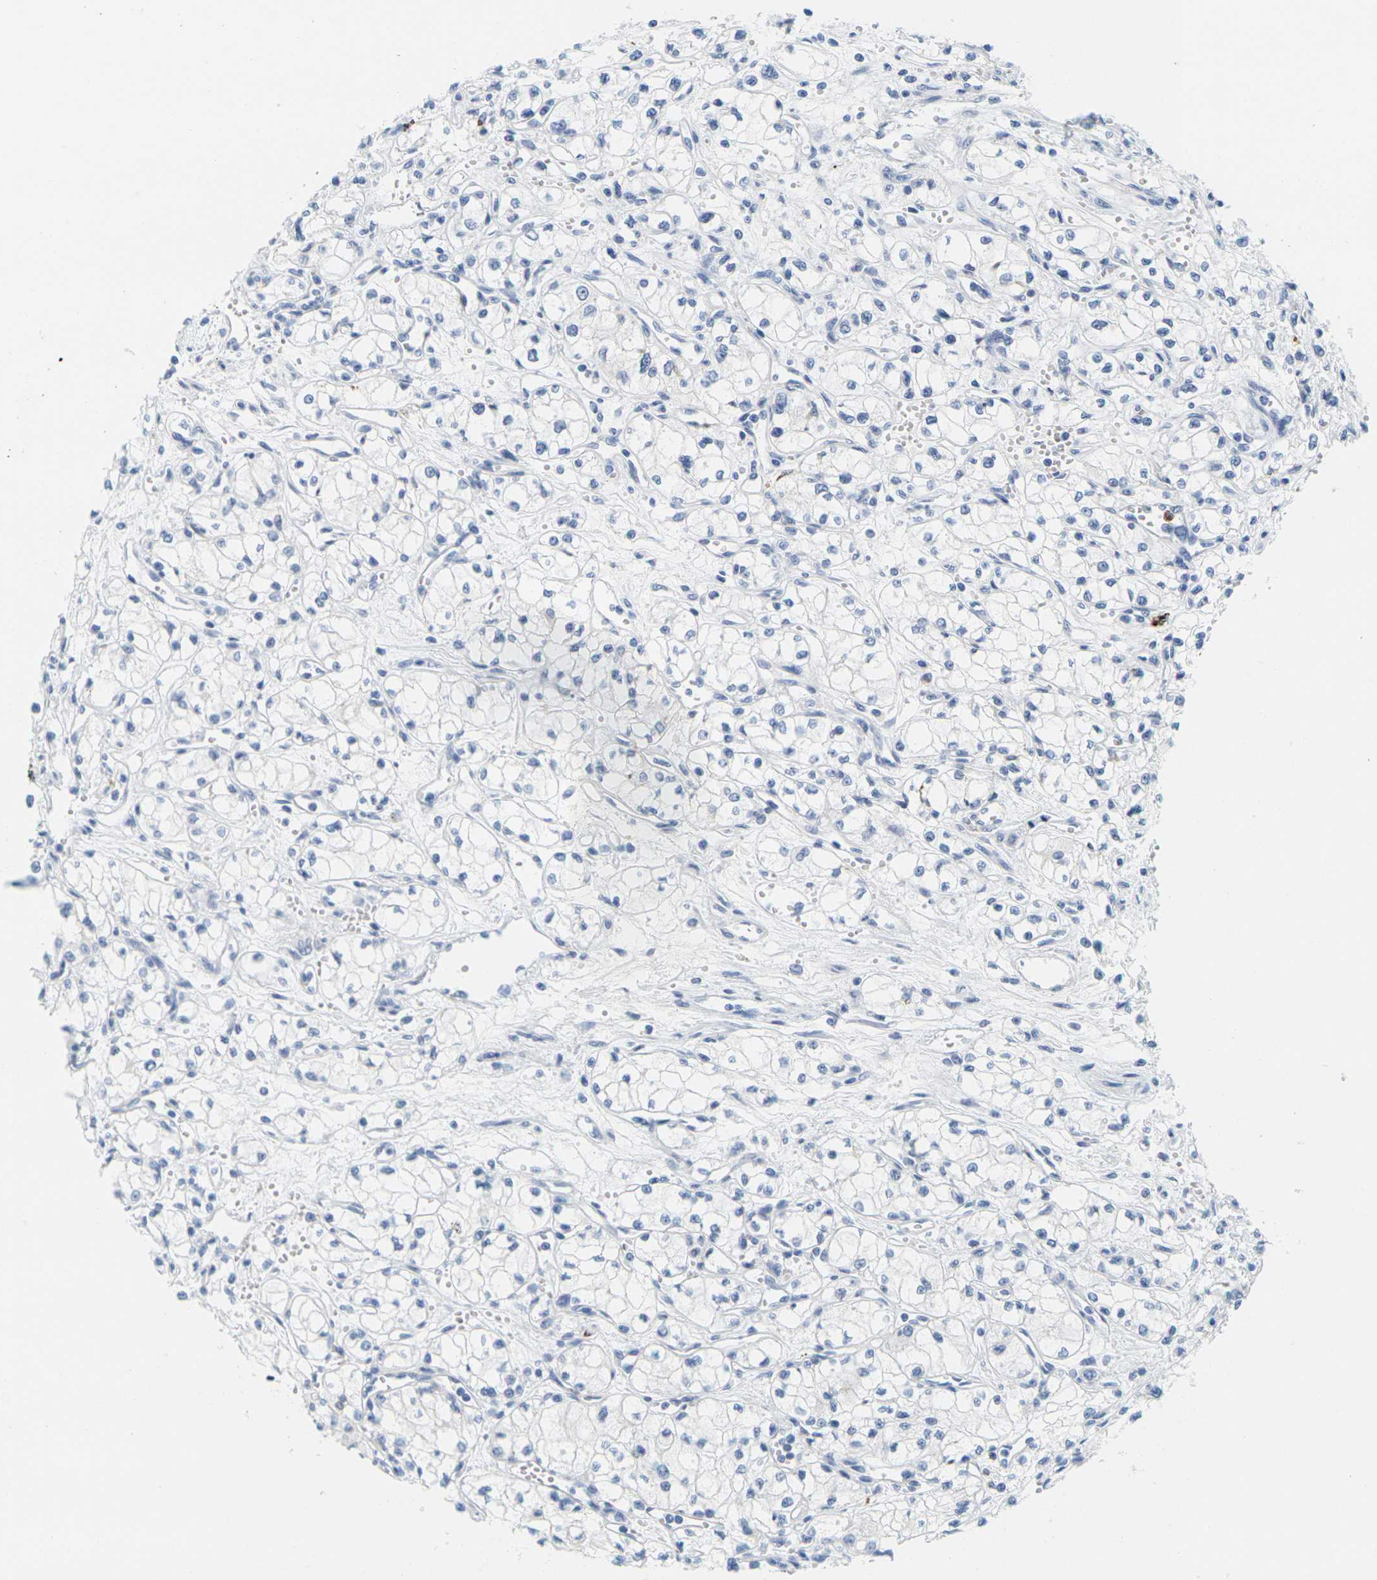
{"staining": {"intensity": "negative", "quantity": "none", "location": "none"}, "tissue": "renal cancer", "cell_type": "Tumor cells", "image_type": "cancer", "snomed": [{"axis": "morphology", "description": "Normal tissue, NOS"}, {"axis": "morphology", "description": "Adenocarcinoma, NOS"}, {"axis": "topography", "description": "Kidney"}], "caption": "Renal cancer (adenocarcinoma) was stained to show a protein in brown. There is no significant positivity in tumor cells. Brightfield microscopy of IHC stained with DAB (brown) and hematoxylin (blue), captured at high magnification.", "gene": "HLA-DOB", "patient": {"sex": "male", "age": 59}}